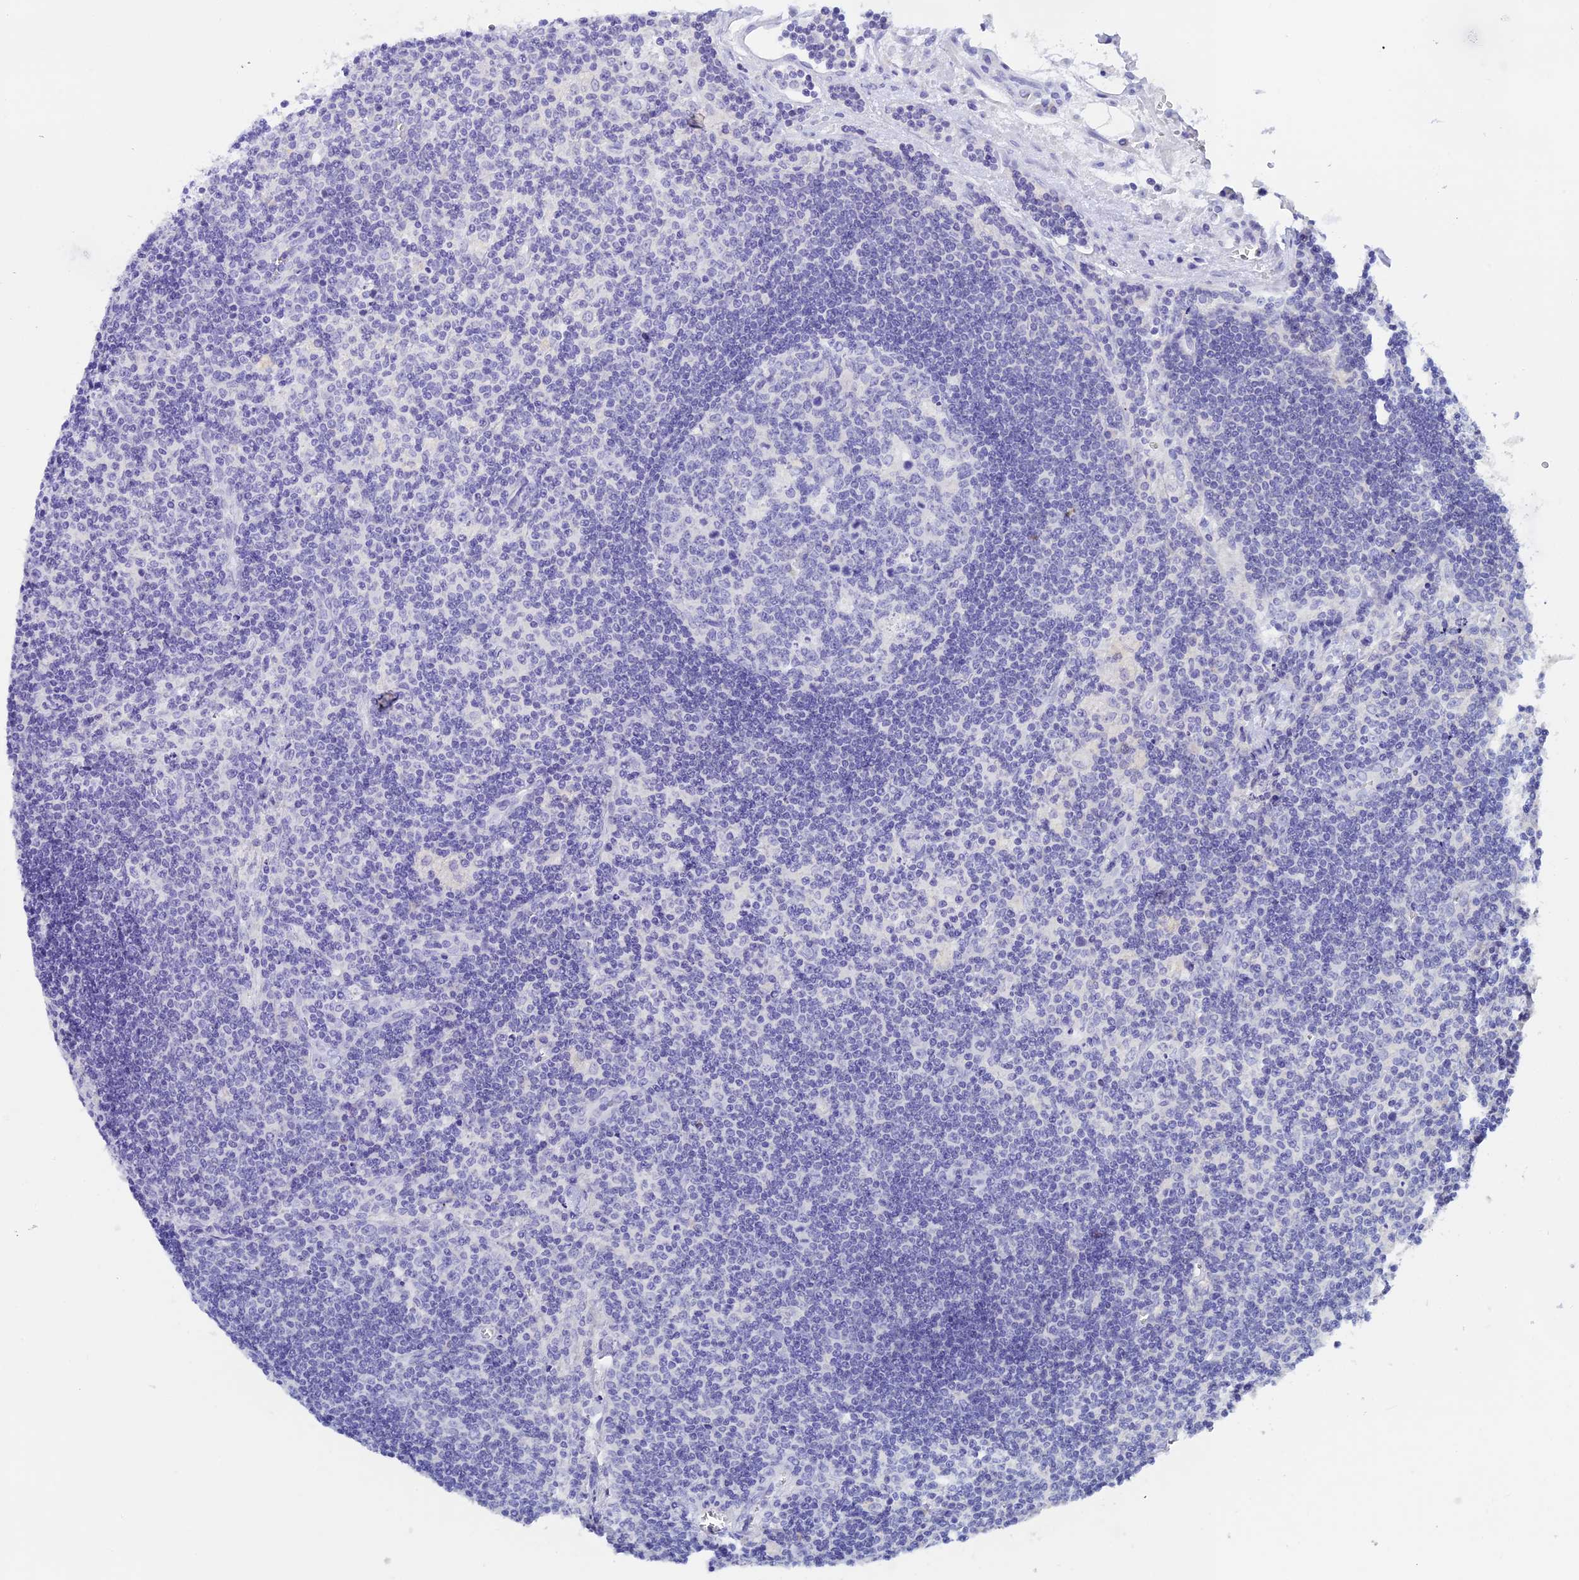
{"staining": {"intensity": "negative", "quantity": "none", "location": "none"}, "tissue": "lymph node", "cell_type": "Germinal center cells", "image_type": "normal", "snomed": [{"axis": "morphology", "description": "Normal tissue, NOS"}, {"axis": "topography", "description": "Lymph node"}], "caption": "Lymph node stained for a protein using IHC displays no positivity germinal center cells.", "gene": "C12orf29", "patient": {"sex": "male", "age": 58}}